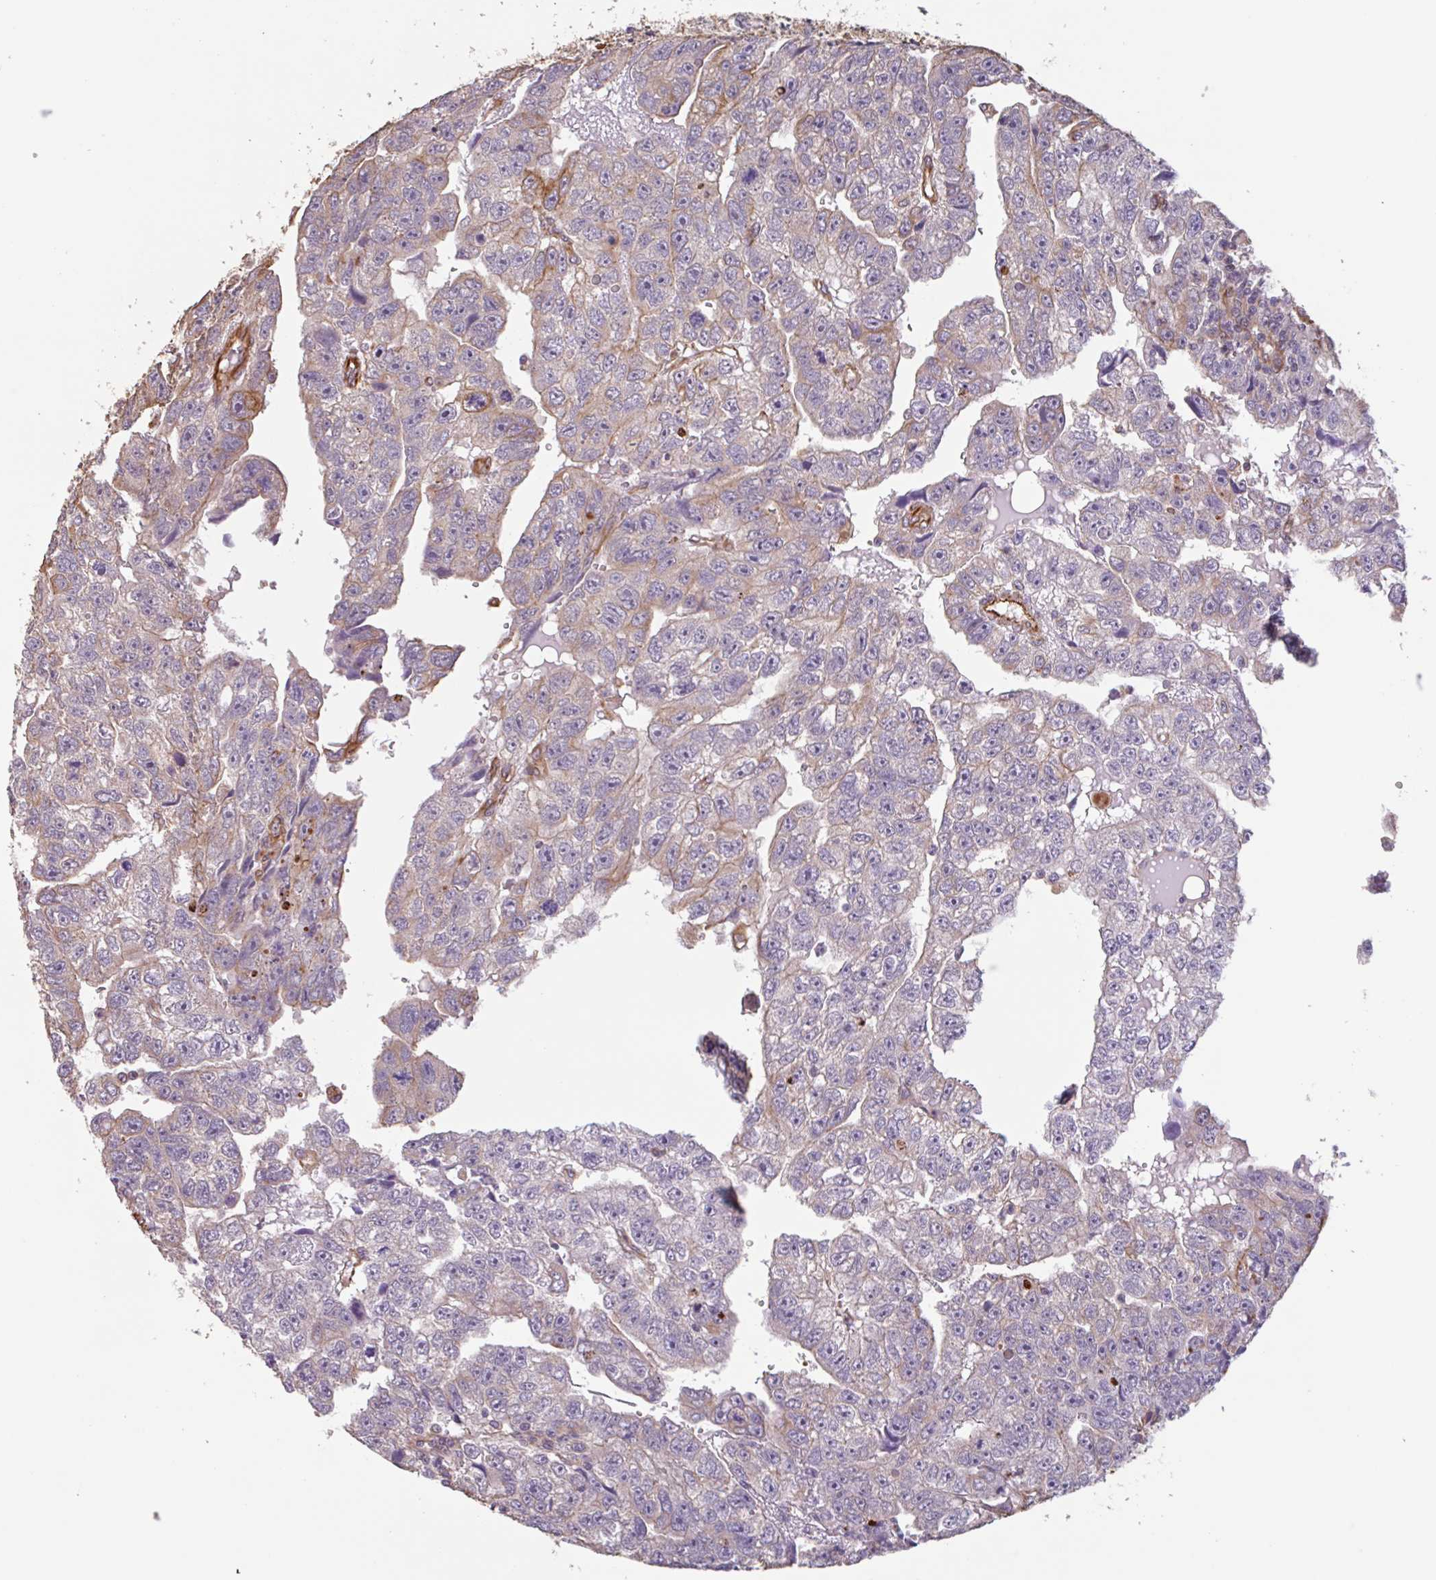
{"staining": {"intensity": "negative", "quantity": "none", "location": "none"}, "tissue": "testis cancer", "cell_type": "Tumor cells", "image_type": "cancer", "snomed": [{"axis": "morphology", "description": "Carcinoma, Embryonal, NOS"}, {"axis": "topography", "description": "Testis"}], "caption": "Histopathology image shows no protein positivity in tumor cells of embryonal carcinoma (testis) tissue. (DAB IHC with hematoxylin counter stain).", "gene": "ZNF790", "patient": {"sex": "male", "age": 20}}